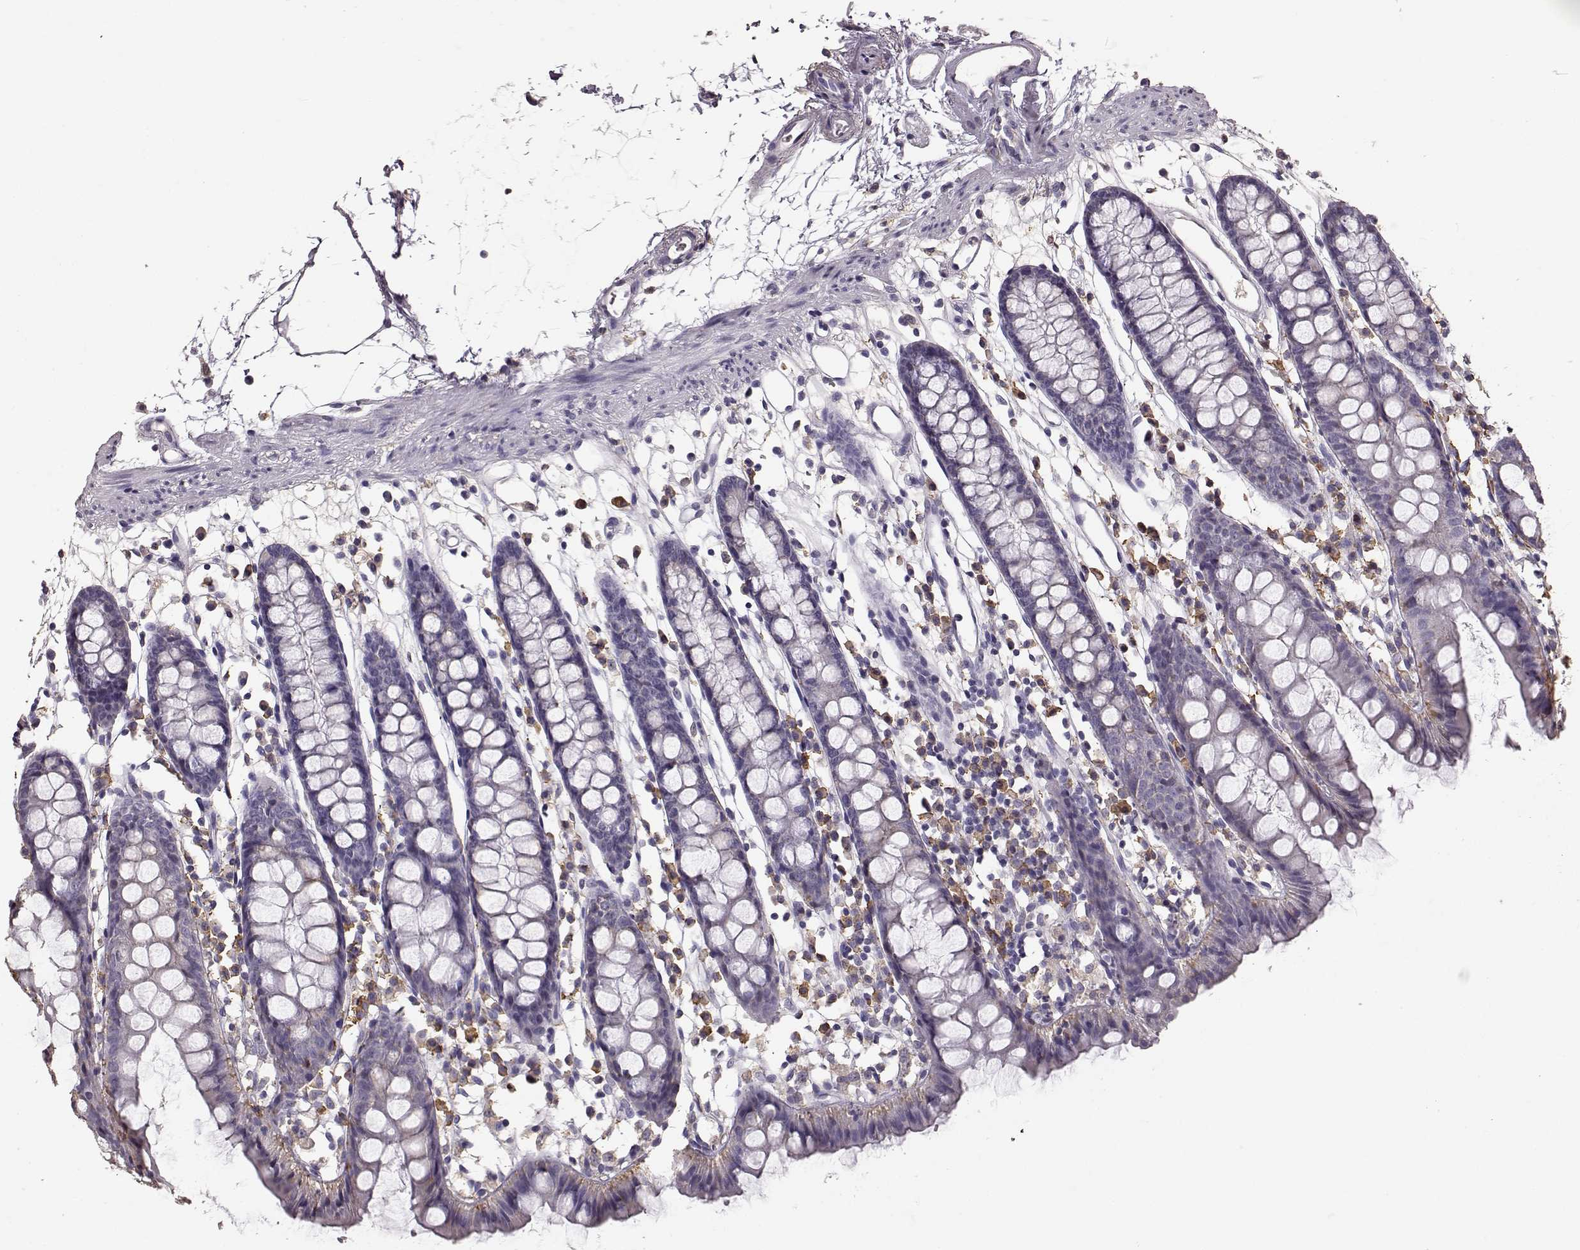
{"staining": {"intensity": "negative", "quantity": "none", "location": "none"}, "tissue": "colon", "cell_type": "Endothelial cells", "image_type": "normal", "snomed": [{"axis": "morphology", "description": "Normal tissue, NOS"}, {"axis": "topography", "description": "Colon"}], "caption": "This is an immunohistochemistry histopathology image of normal human colon. There is no staining in endothelial cells.", "gene": "GABRG3", "patient": {"sex": "male", "age": 47}}